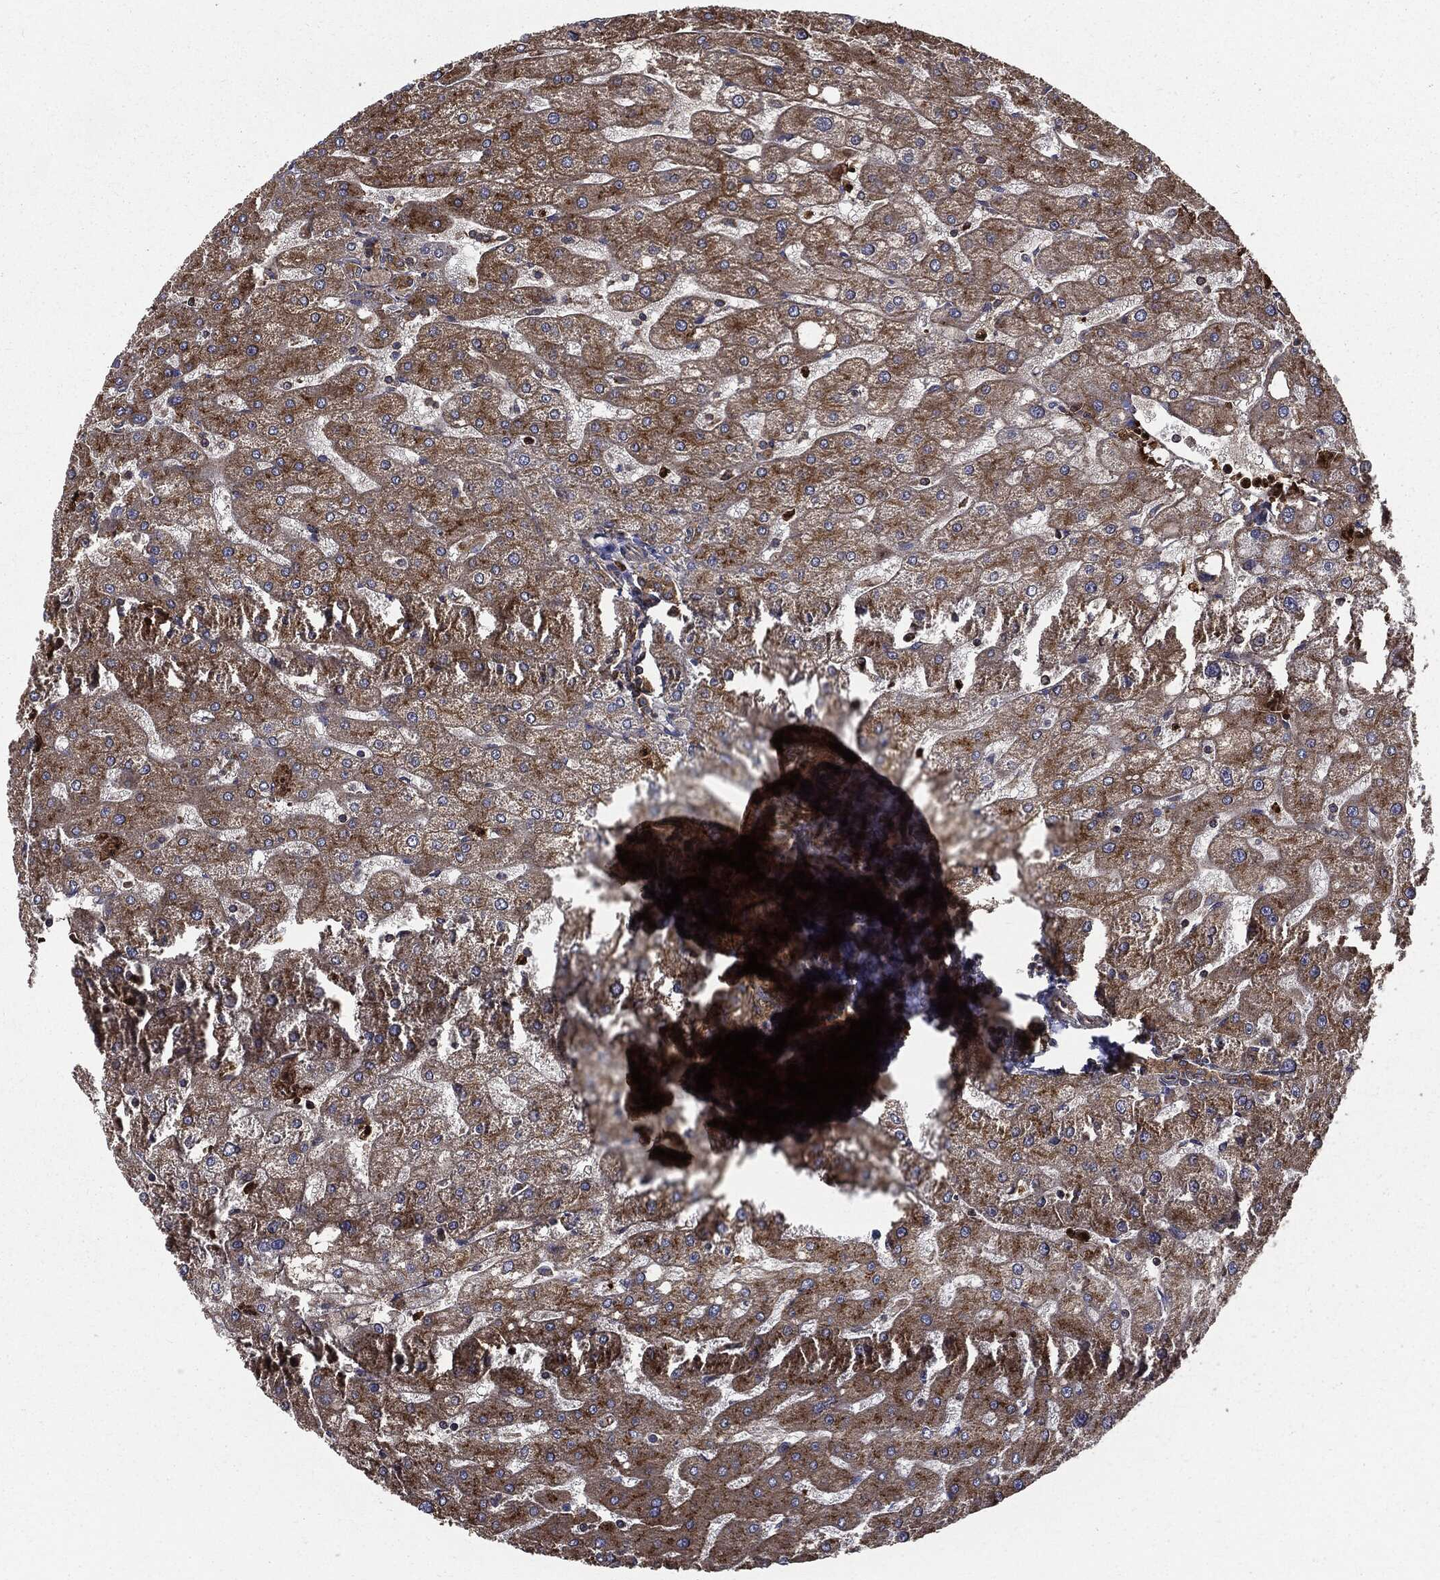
{"staining": {"intensity": "negative", "quantity": "none", "location": "none"}, "tissue": "liver", "cell_type": "Cholangiocytes", "image_type": "normal", "snomed": [{"axis": "morphology", "description": "Normal tissue, NOS"}, {"axis": "topography", "description": "Liver"}], "caption": "Immunohistochemistry of benign liver shows no staining in cholangiocytes.", "gene": "PDCD6IP", "patient": {"sex": "male", "age": 67}}